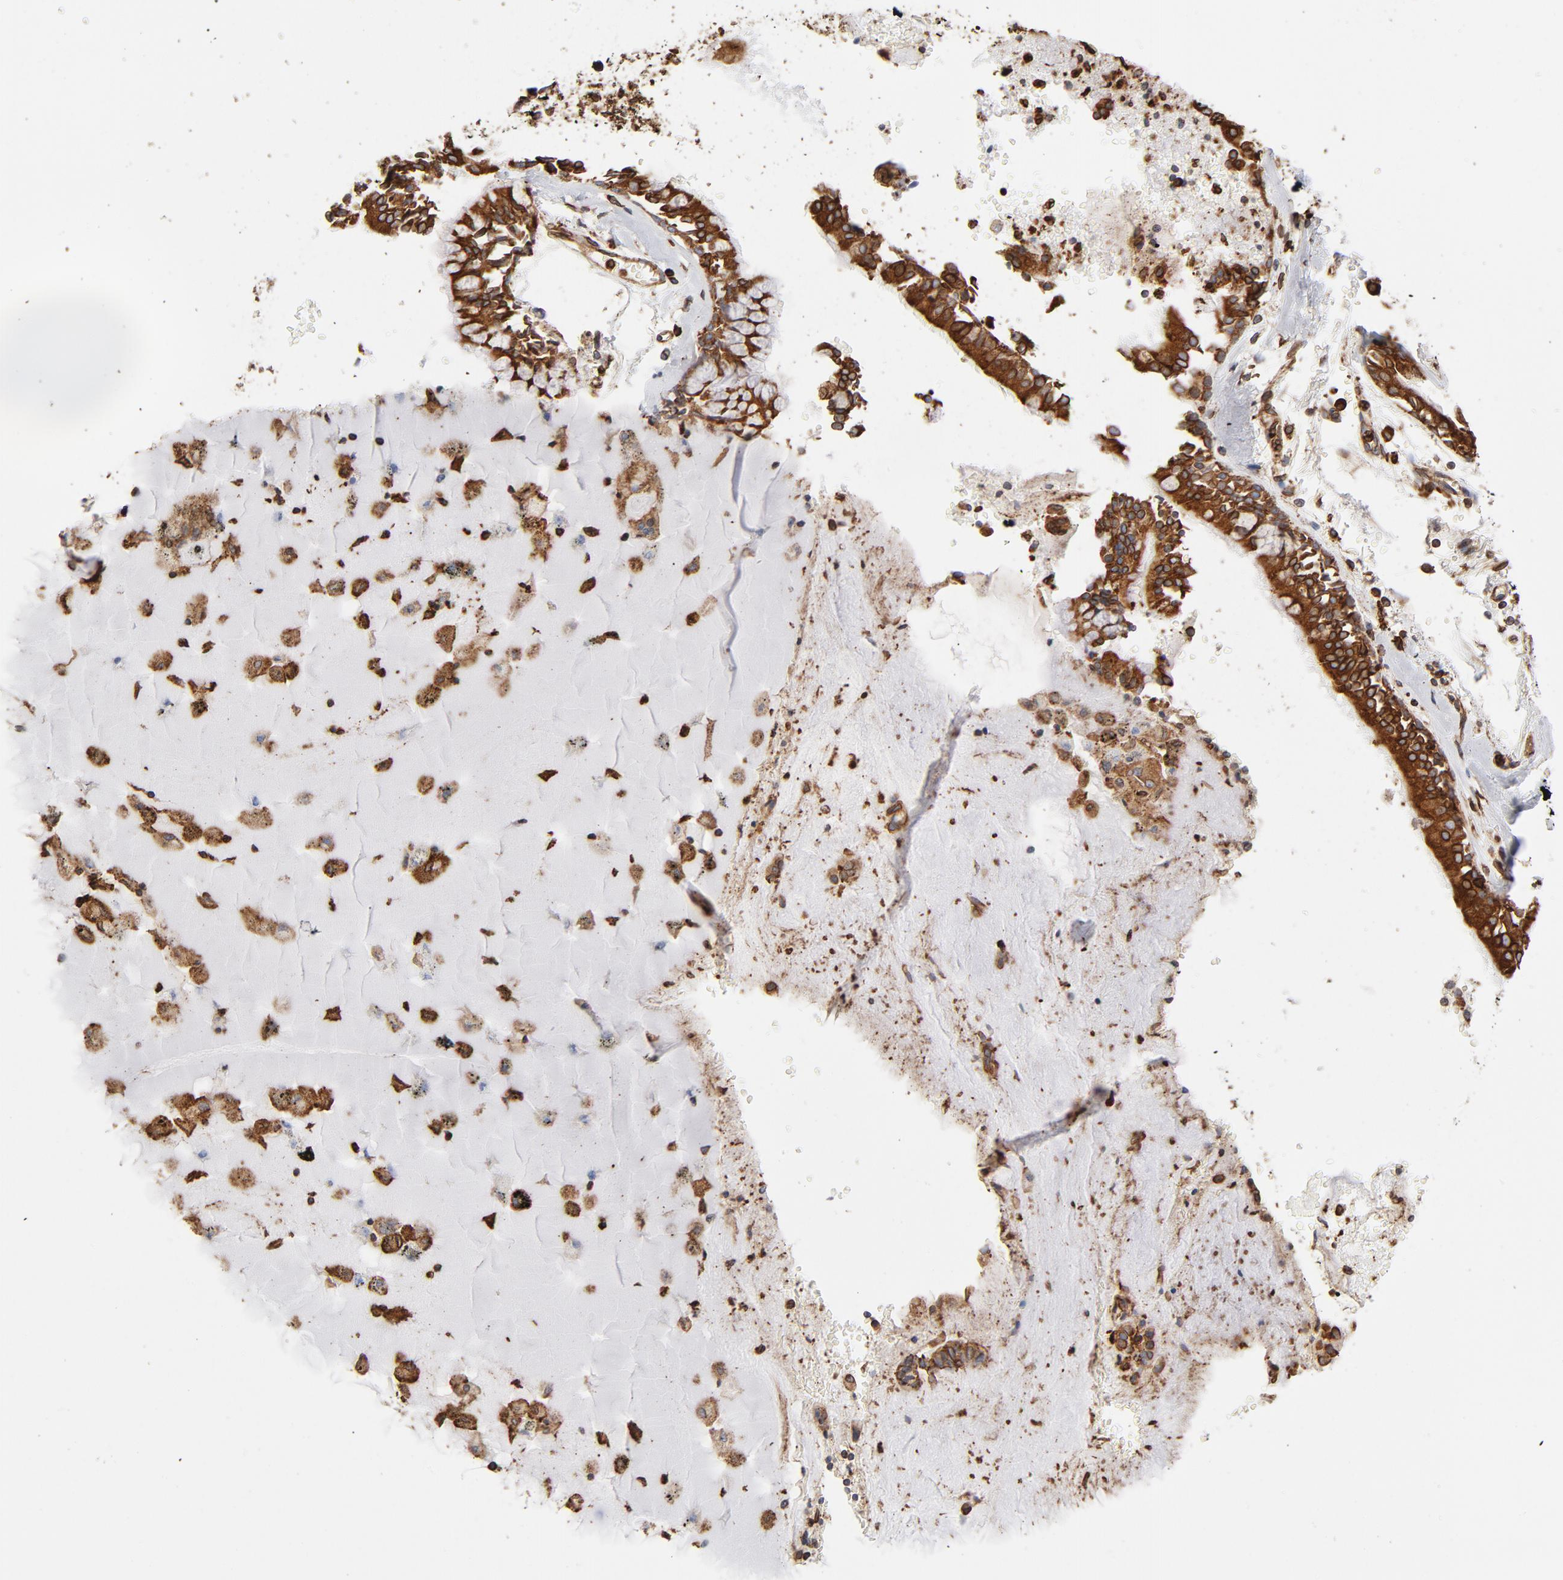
{"staining": {"intensity": "strong", "quantity": ">75%", "location": "cytoplasmic/membranous"}, "tissue": "bronchus", "cell_type": "Respiratory epithelial cells", "image_type": "normal", "snomed": [{"axis": "morphology", "description": "Normal tissue, NOS"}, {"axis": "topography", "description": "Bronchus"}, {"axis": "topography", "description": "Lung"}], "caption": "Protein expression analysis of benign human bronchus reveals strong cytoplasmic/membranous expression in approximately >75% of respiratory epithelial cells.", "gene": "CANX", "patient": {"sex": "female", "age": 56}}